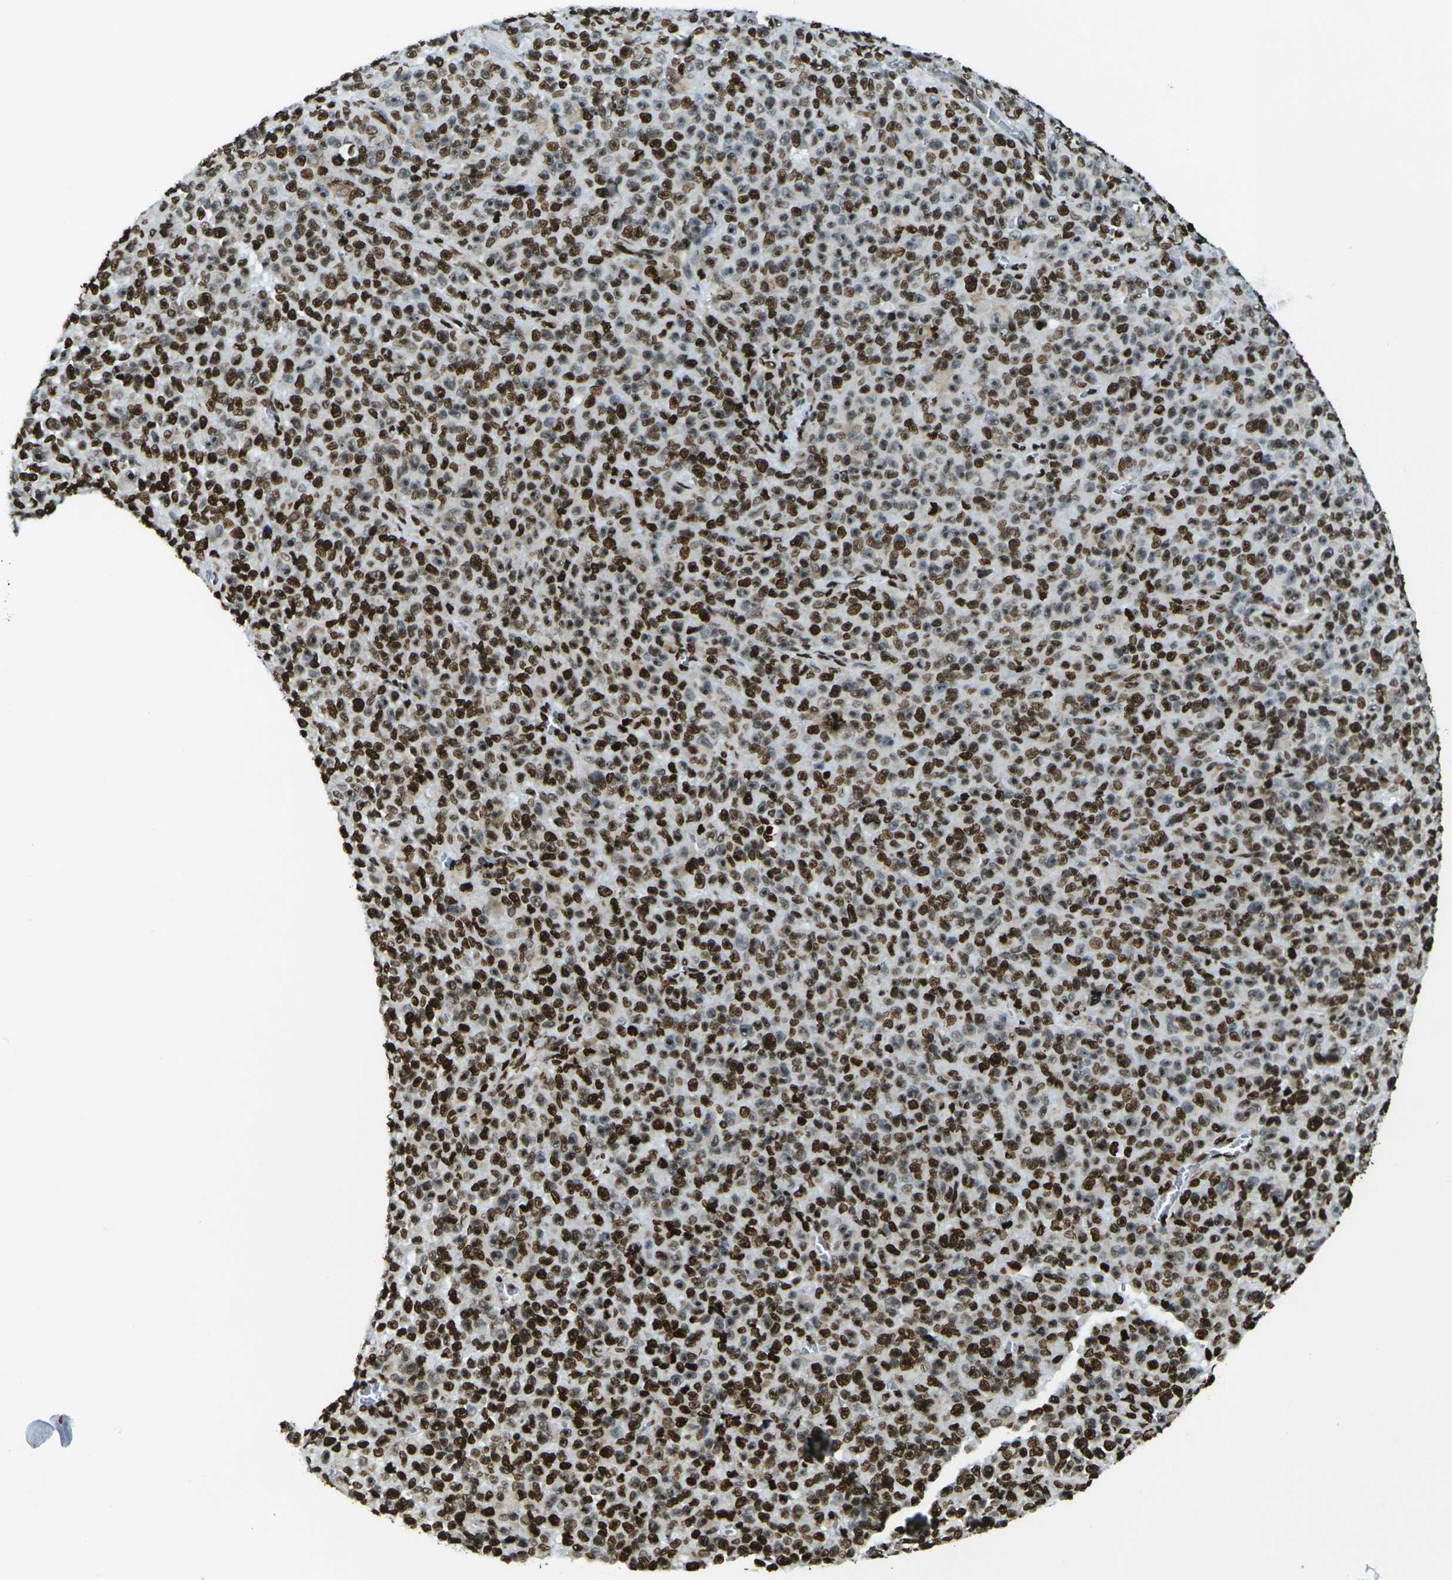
{"staining": {"intensity": "strong", "quantity": ">75%", "location": "nuclear"}, "tissue": "melanoma", "cell_type": "Tumor cells", "image_type": "cancer", "snomed": [{"axis": "morphology", "description": "Malignant melanoma, NOS"}, {"axis": "topography", "description": "Skin"}], "caption": "Protein expression analysis of melanoma exhibits strong nuclear expression in about >75% of tumor cells.", "gene": "H1-2", "patient": {"sex": "female", "age": 82}}